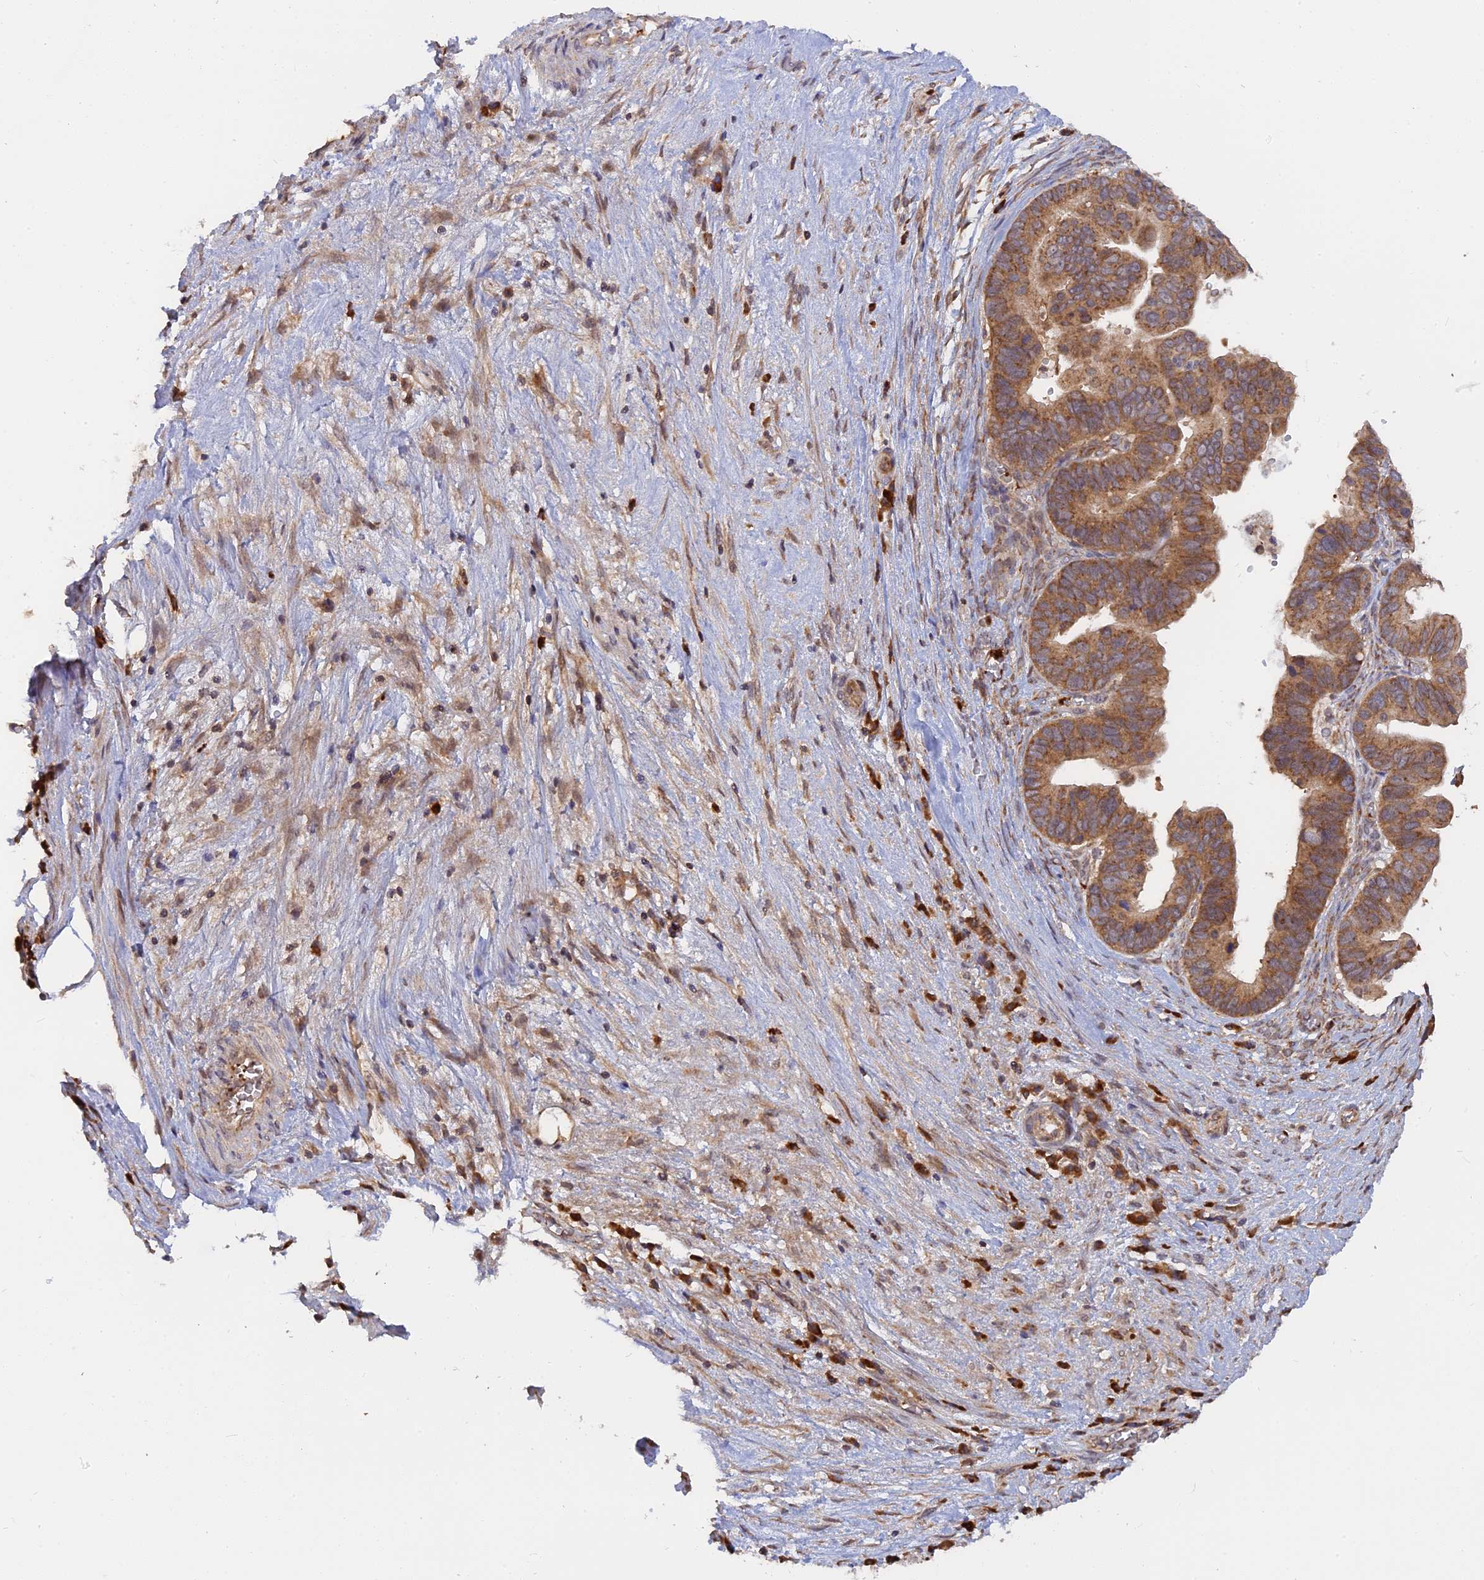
{"staining": {"intensity": "moderate", "quantity": ">75%", "location": "cytoplasmic/membranous"}, "tissue": "ovarian cancer", "cell_type": "Tumor cells", "image_type": "cancer", "snomed": [{"axis": "morphology", "description": "Cystadenocarcinoma, serous, NOS"}, {"axis": "topography", "description": "Ovary"}], "caption": "Immunohistochemical staining of human ovarian cancer exhibits moderate cytoplasmic/membranous protein expression in approximately >75% of tumor cells.", "gene": "IL21R", "patient": {"sex": "female", "age": 56}}